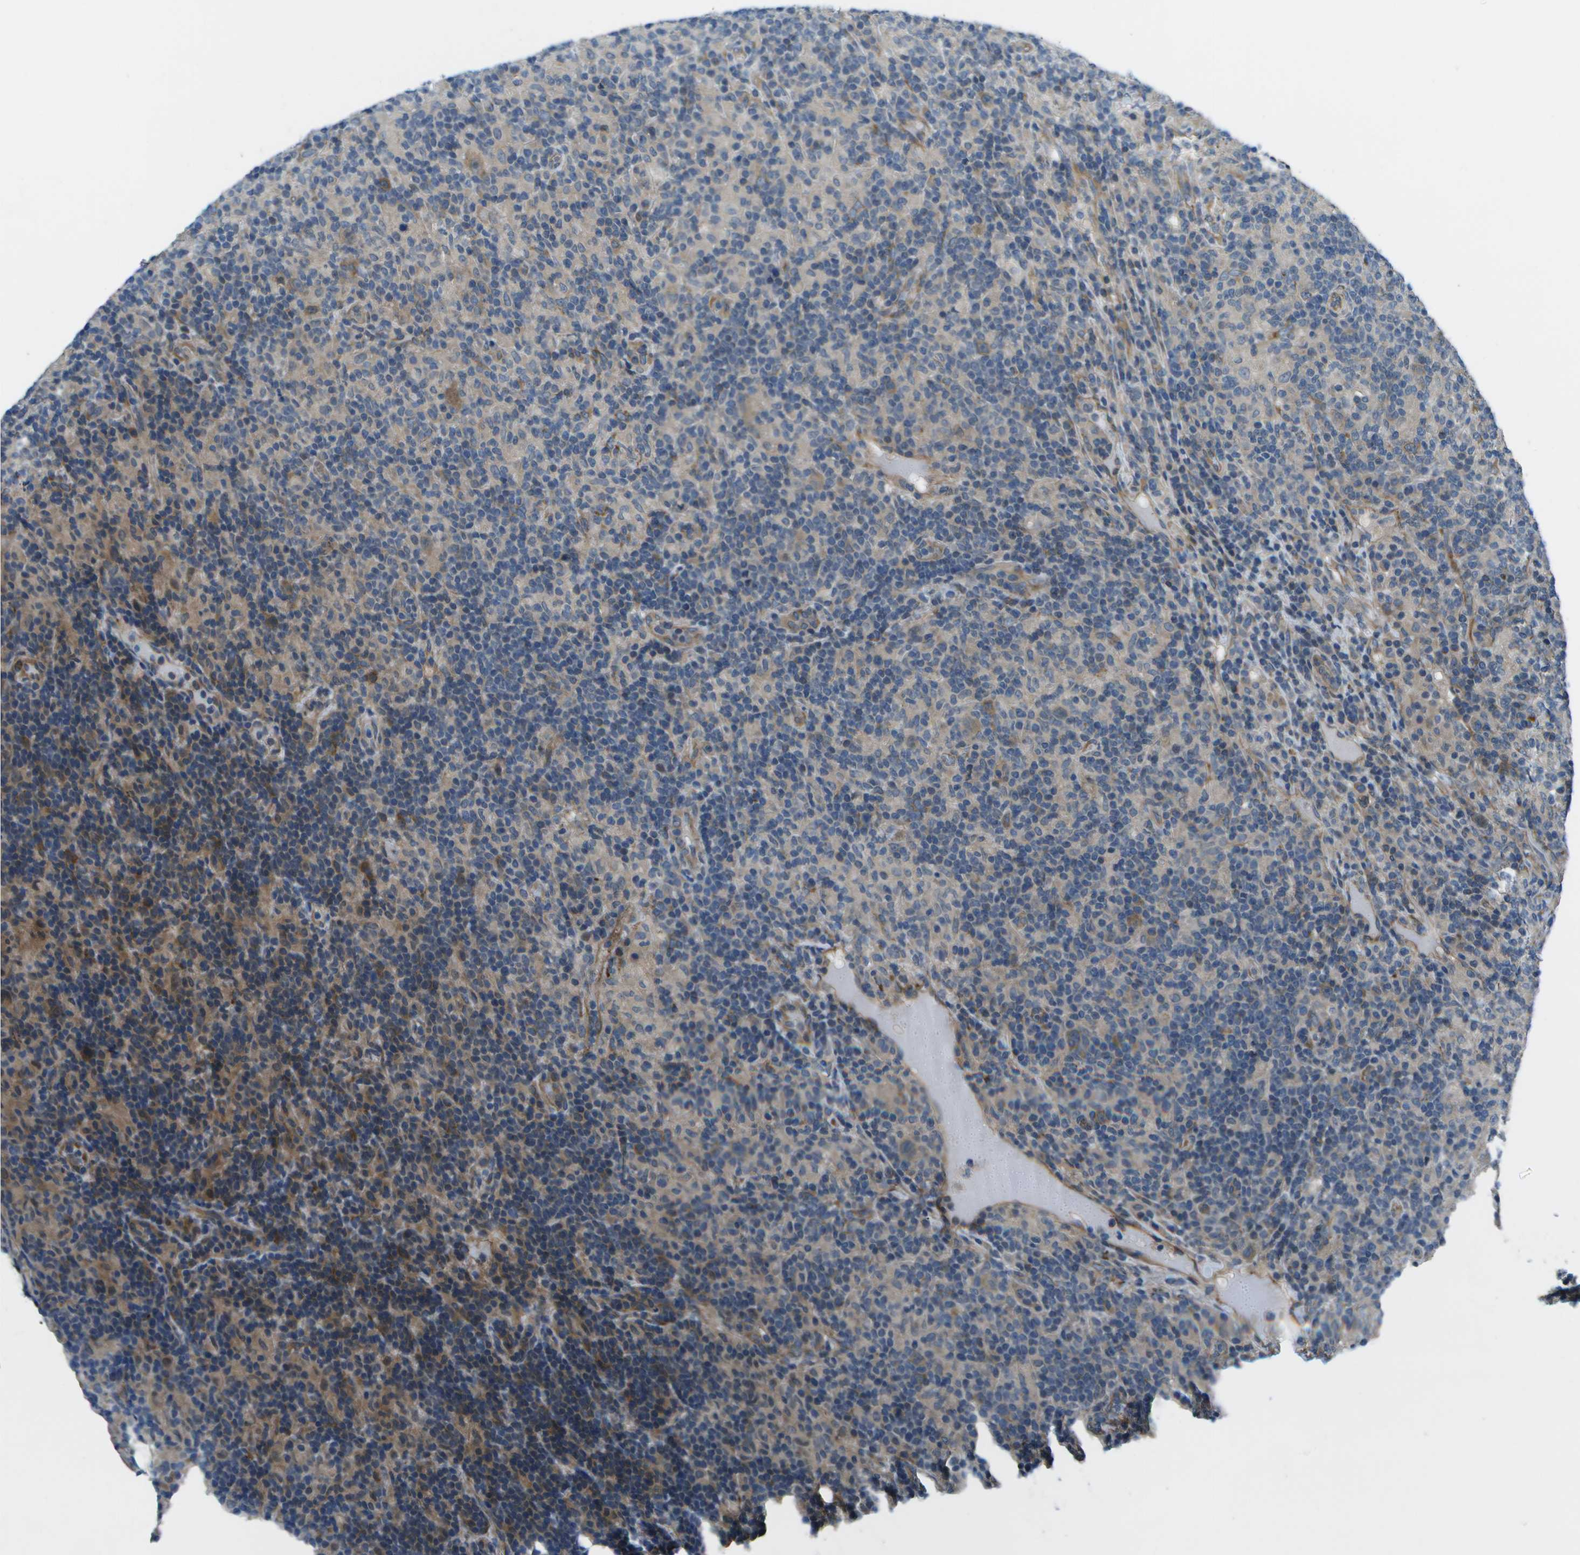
{"staining": {"intensity": "moderate", "quantity": "25%-75%", "location": "cytoplasmic/membranous"}, "tissue": "lymphoma", "cell_type": "Tumor cells", "image_type": "cancer", "snomed": [{"axis": "morphology", "description": "Hodgkin's disease, NOS"}, {"axis": "topography", "description": "Lymph node"}], "caption": "Protein analysis of Hodgkin's disease tissue reveals moderate cytoplasmic/membranous staining in approximately 25%-75% of tumor cells.", "gene": "P3H1", "patient": {"sex": "male", "age": 70}}